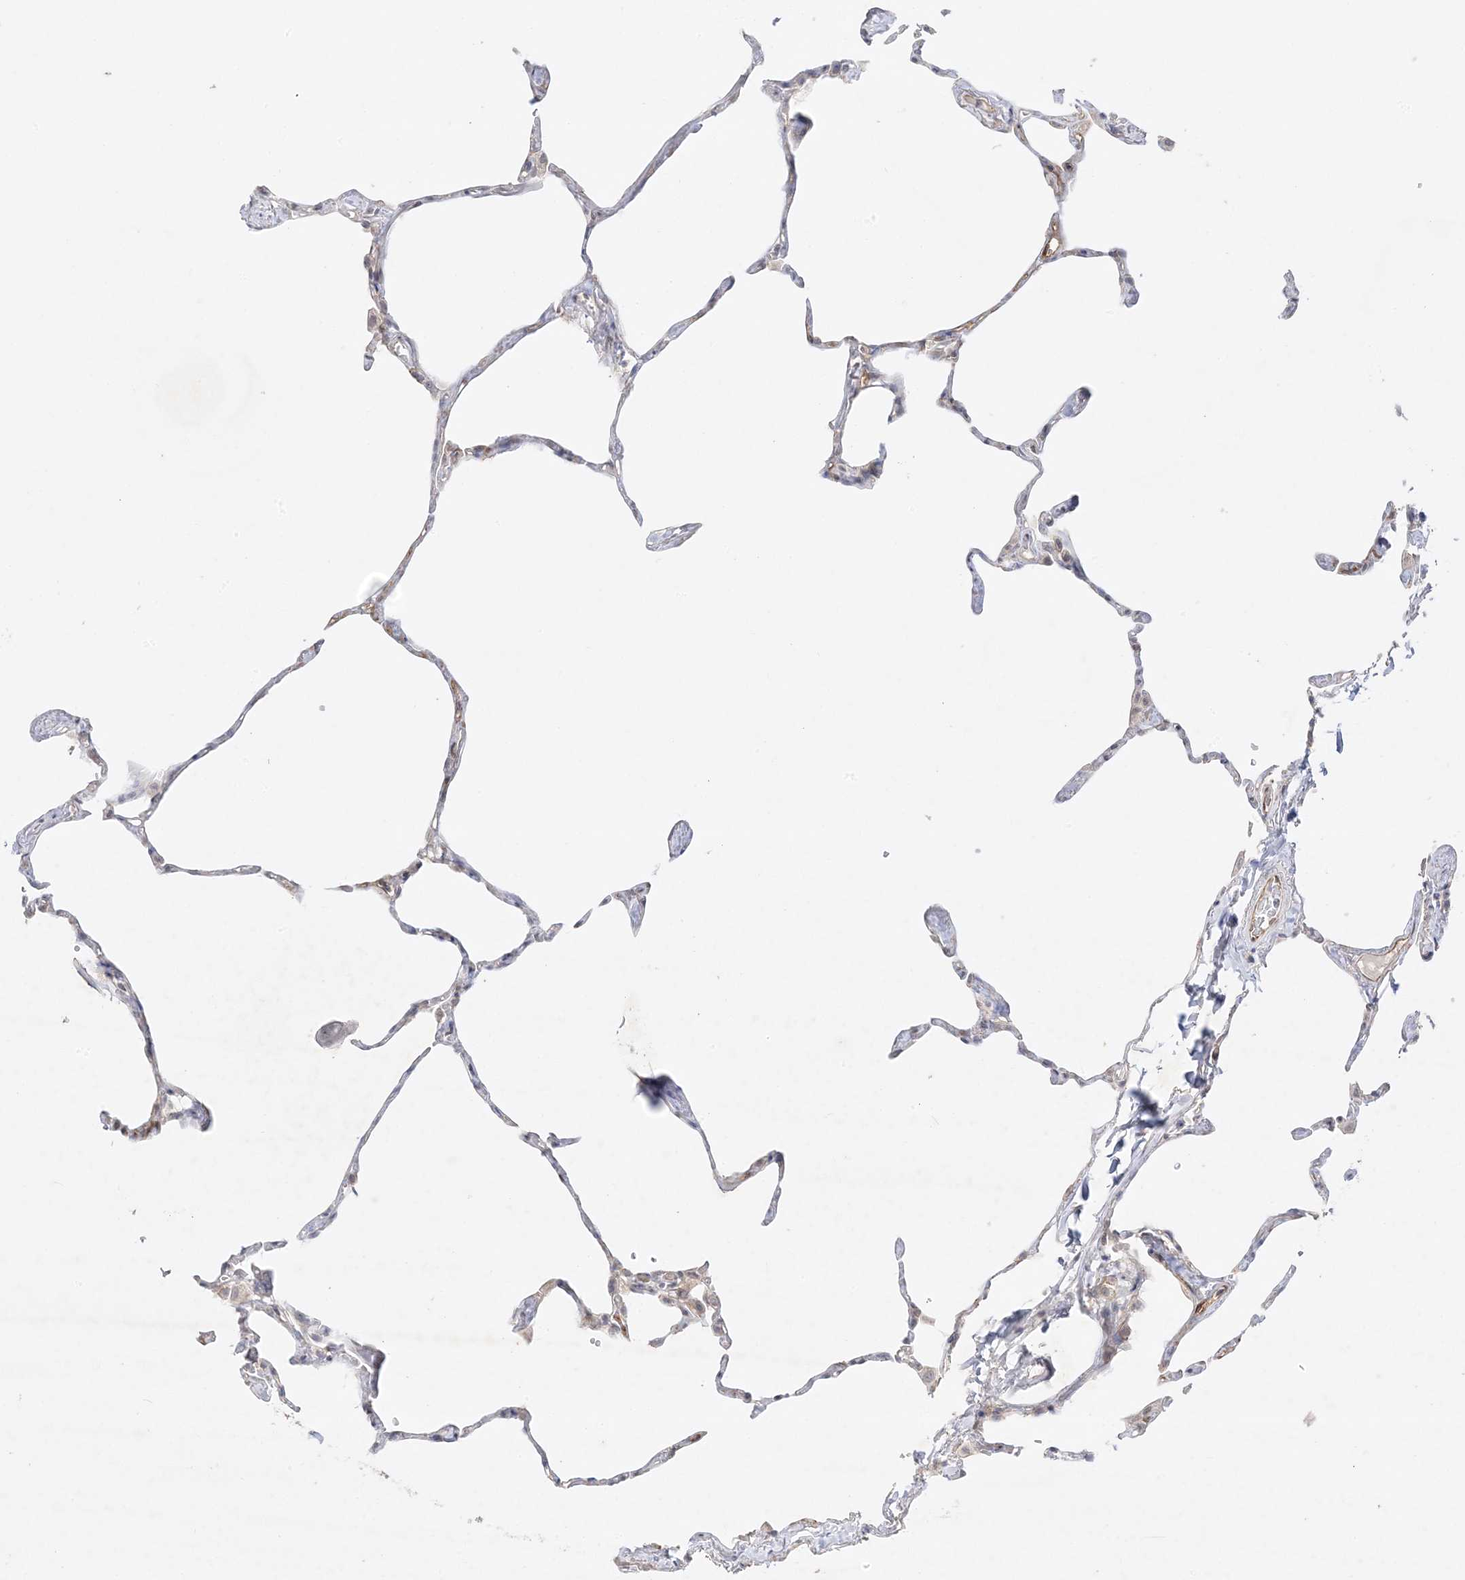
{"staining": {"intensity": "negative", "quantity": "none", "location": "none"}, "tissue": "lung", "cell_type": "Alveolar cells", "image_type": "normal", "snomed": [{"axis": "morphology", "description": "Normal tissue, NOS"}, {"axis": "topography", "description": "Lung"}], "caption": "Immunohistochemical staining of unremarkable human lung demonstrates no significant positivity in alveolar cells. (DAB immunohistochemistry (IHC) visualized using brightfield microscopy, high magnification).", "gene": "C2CD2", "patient": {"sex": "male", "age": 65}}